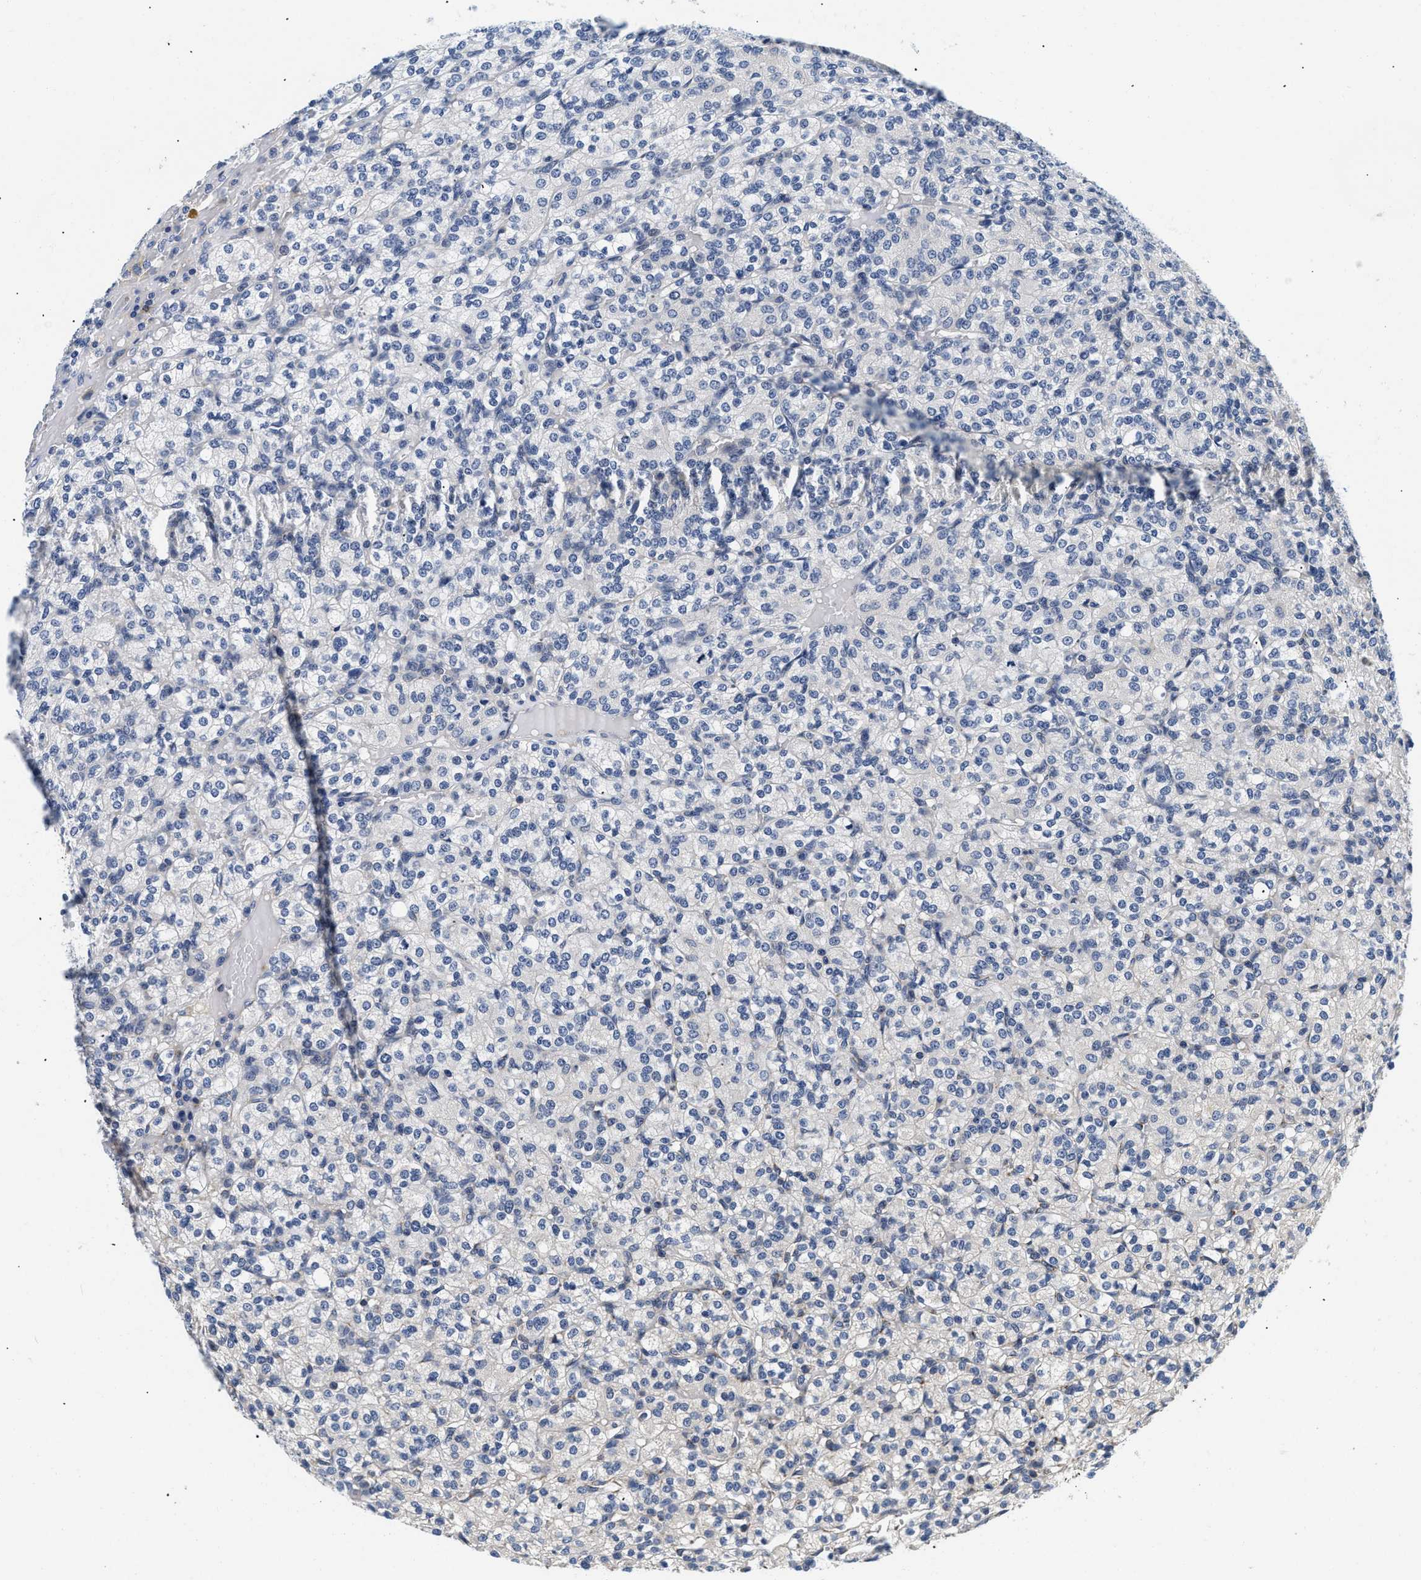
{"staining": {"intensity": "negative", "quantity": "none", "location": "none"}, "tissue": "renal cancer", "cell_type": "Tumor cells", "image_type": "cancer", "snomed": [{"axis": "morphology", "description": "Adenocarcinoma, NOS"}, {"axis": "topography", "description": "Kidney"}], "caption": "A high-resolution micrograph shows immunohistochemistry staining of renal adenocarcinoma, which demonstrates no significant positivity in tumor cells.", "gene": "PDP1", "patient": {"sex": "male", "age": 77}}